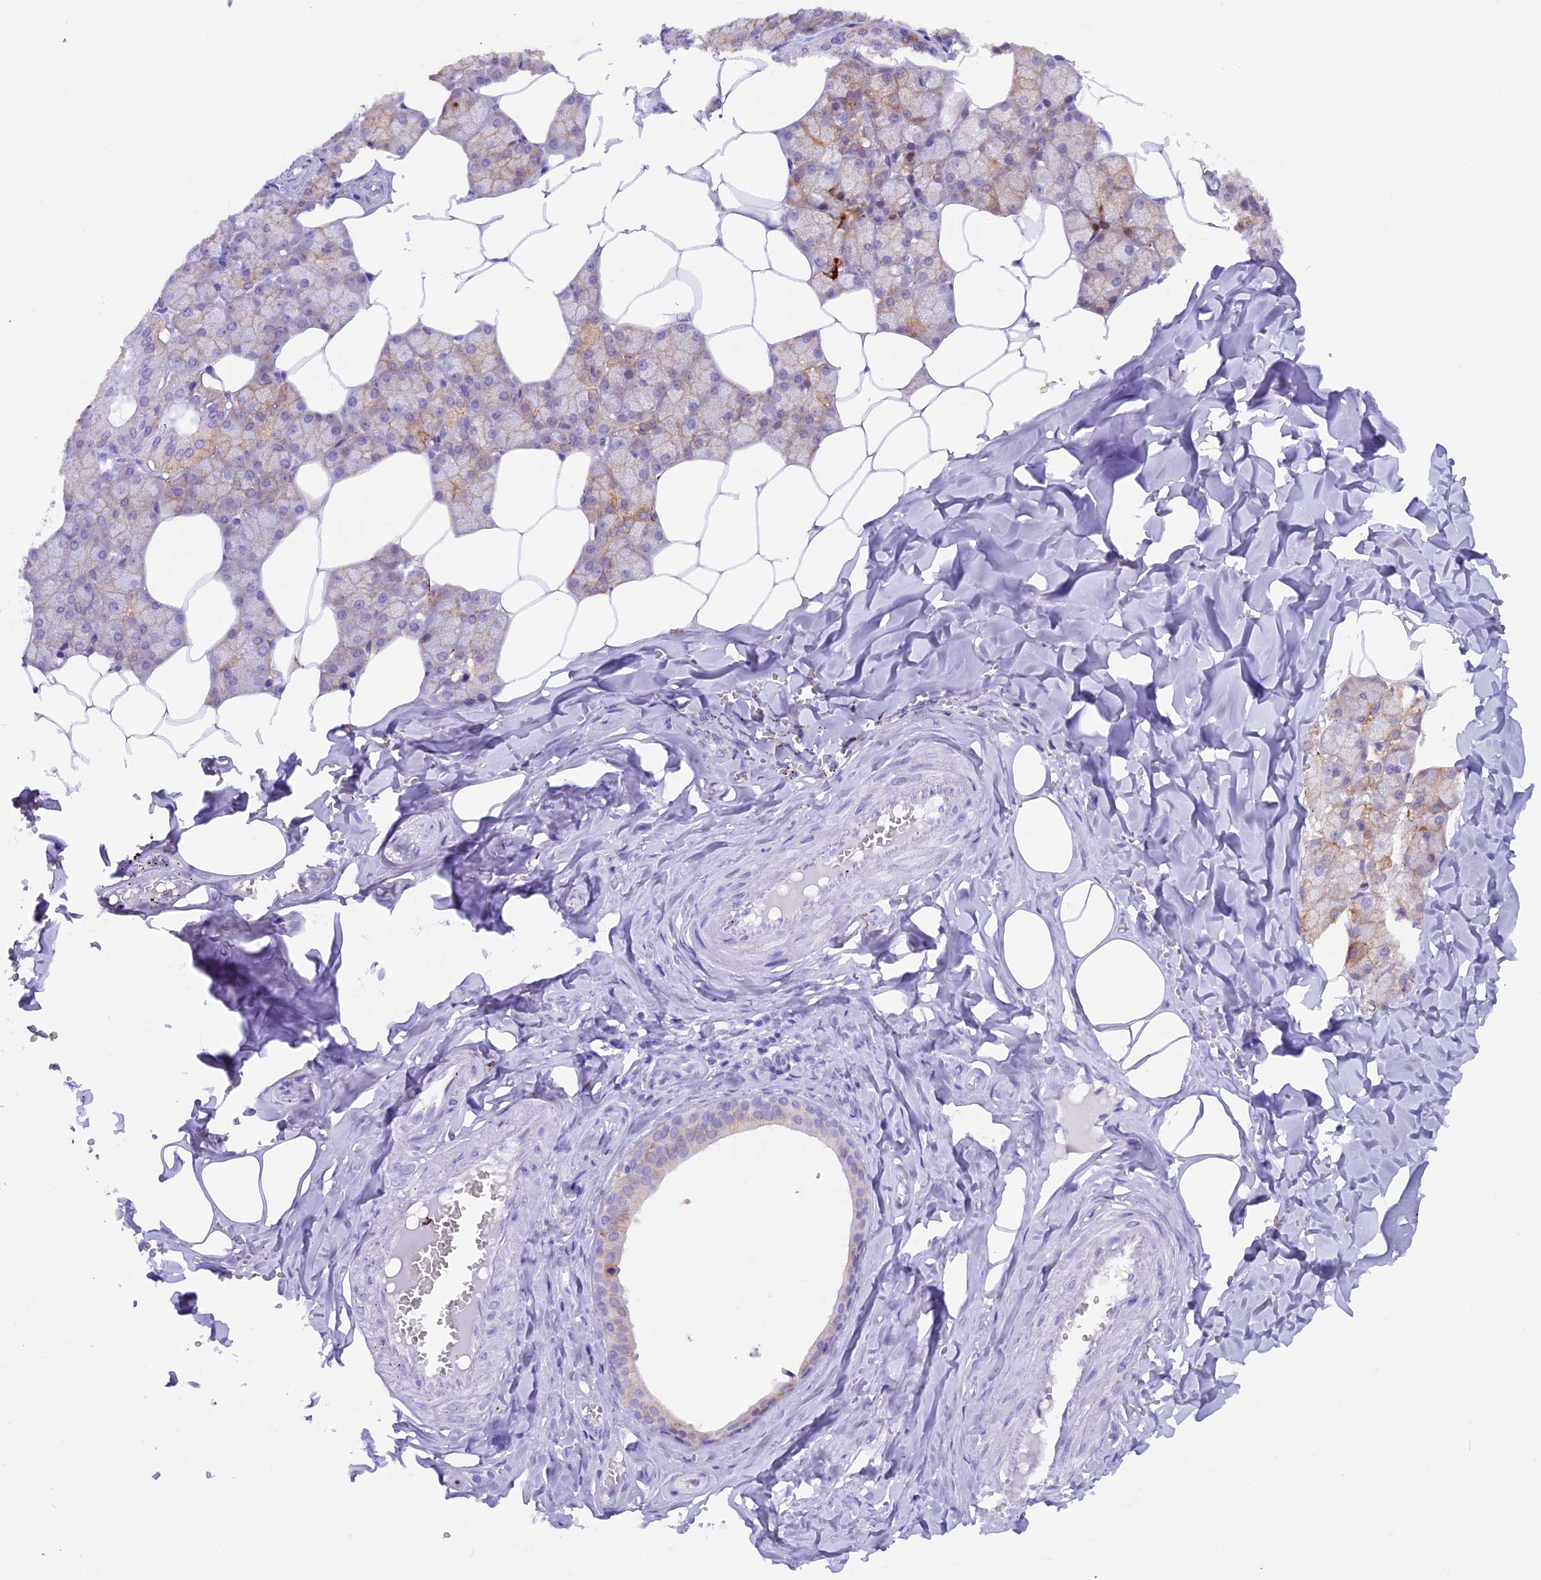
{"staining": {"intensity": "moderate", "quantity": "25%-75%", "location": "cytoplasmic/membranous"}, "tissue": "salivary gland", "cell_type": "Glandular cells", "image_type": "normal", "snomed": [{"axis": "morphology", "description": "Normal tissue, NOS"}, {"axis": "topography", "description": "Salivary gland"}], "caption": "Salivary gland stained with a brown dye demonstrates moderate cytoplasmic/membranous positive staining in about 25%-75% of glandular cells.", "gene": "NCK2", "patient": {"sex": "male", "age": 62}}